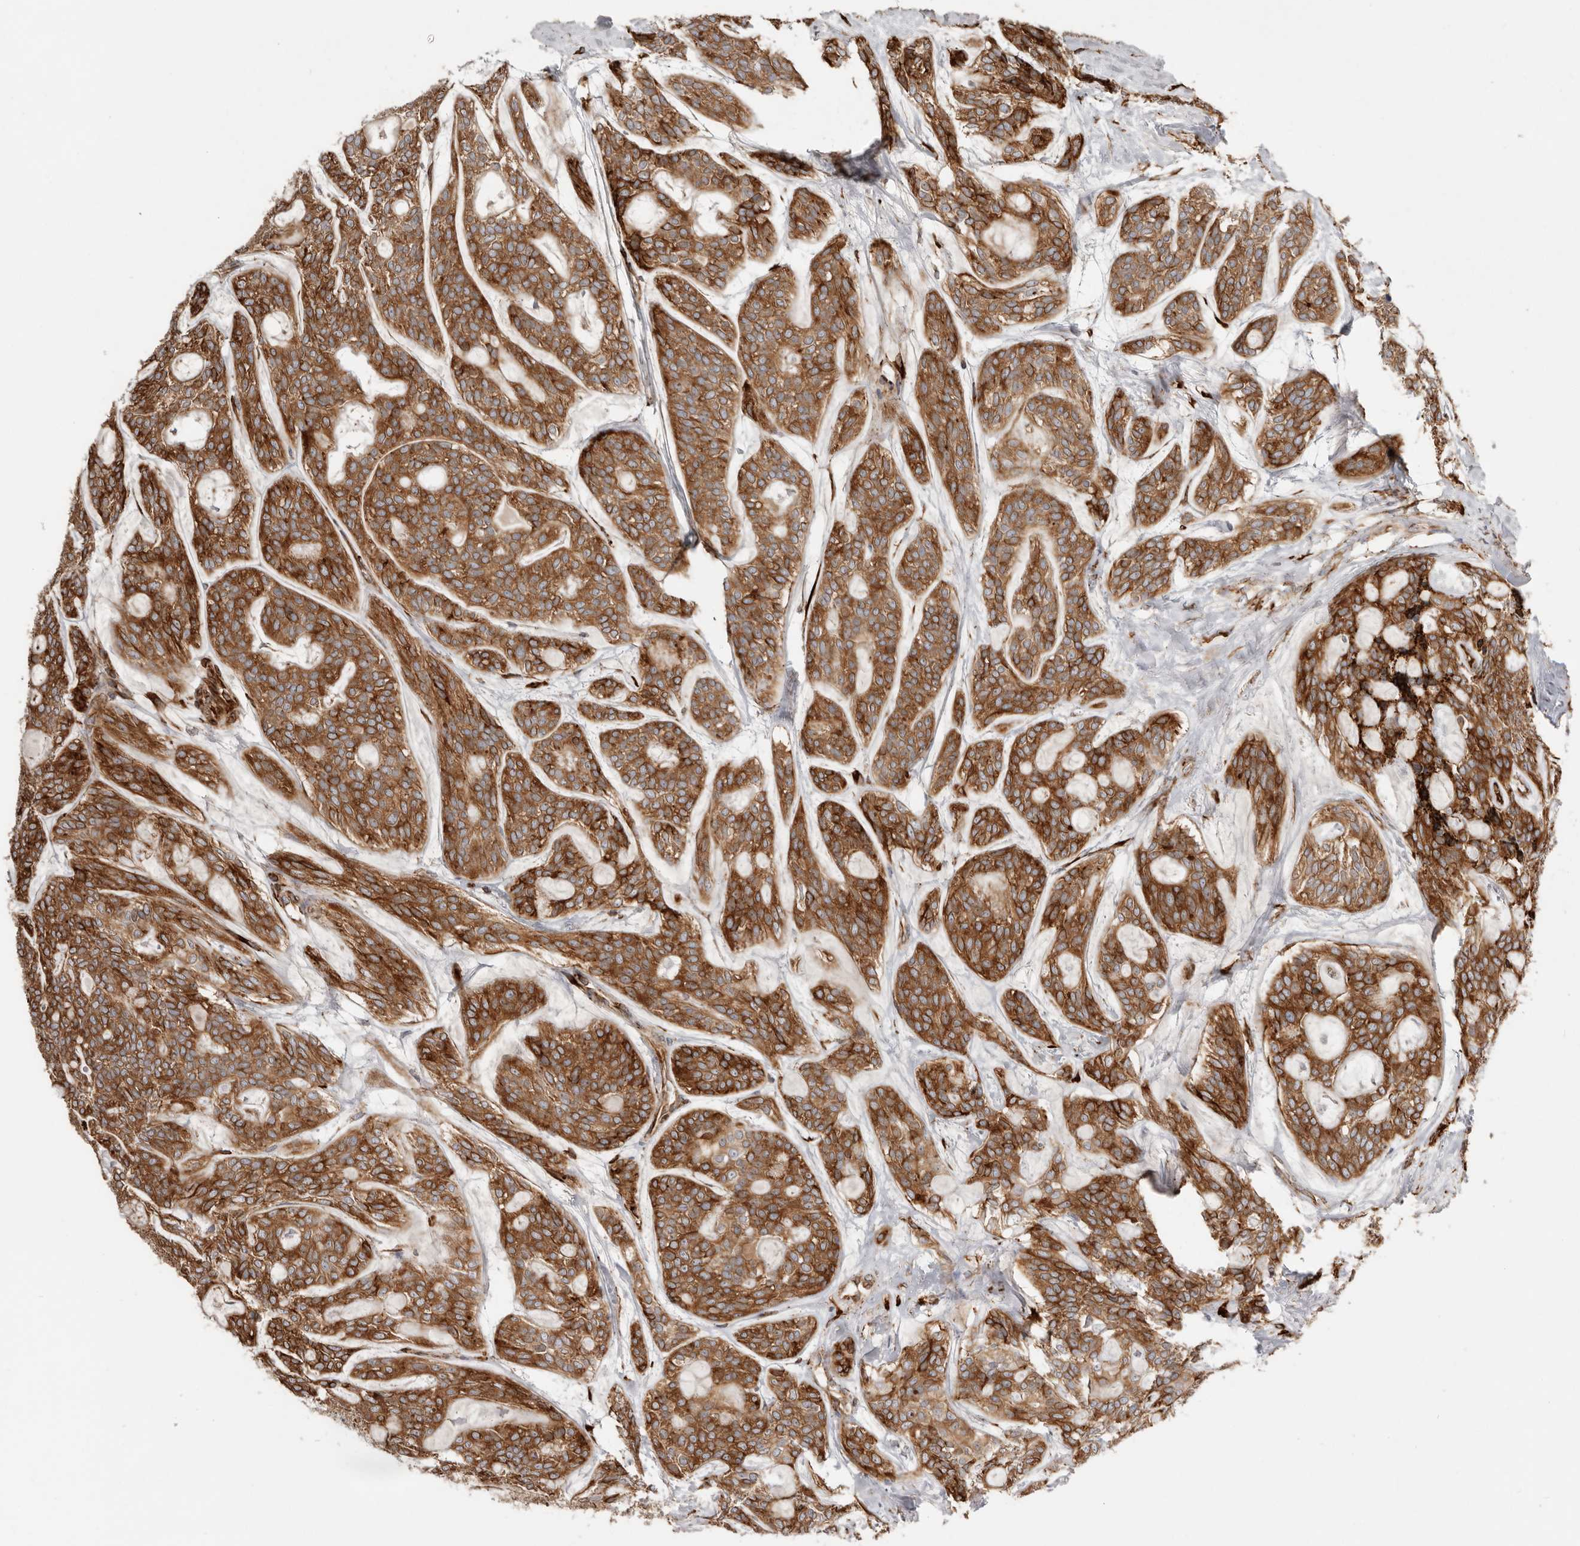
{"staining": {"intensity": "strong", "quantity": ">75%", "location": "cytoplasmic/membranous"}, "tissue": "head and neck cancer", "cell_type": "Tumor cells", "image_type": "cancer", "snomed": [{"axis": "morphology", "description": "Adenocarcinoma, NOS"}, {"axis": "topography", "description": "Head-Neck"}], "caption": "Human head and neck cancer stained with a protein marker demonstrates strong staining in tumor cells.", "gene": "WDTC1", "patient": {"sex": "male", "age": 66}}